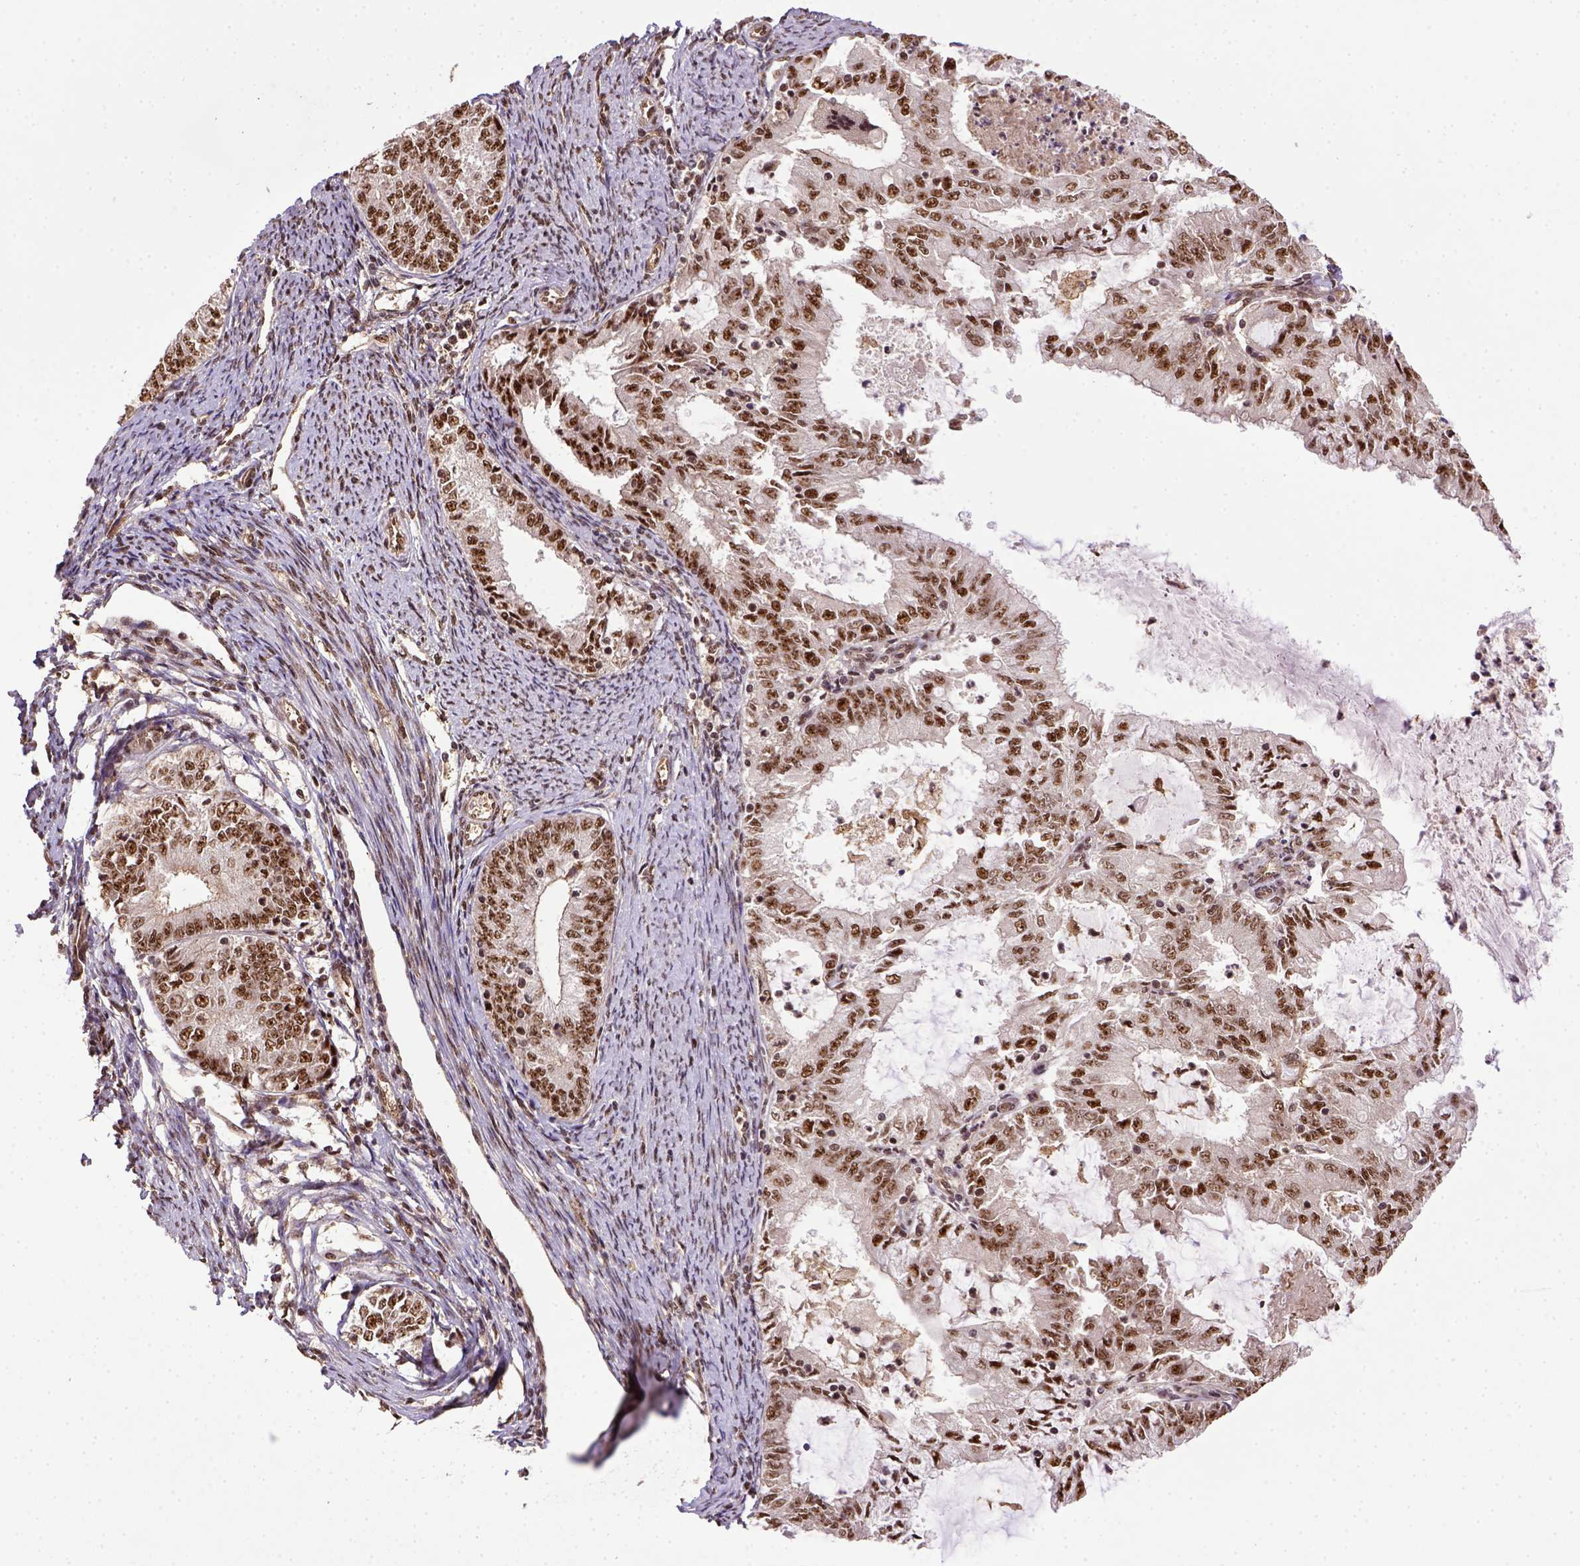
{"staining": {"intensity": "moderate", "quantity": ">75%", "location": "nuclear"}, "tissue": "endometrial cancer", "cell_type": "Tumor cells", "image_type": "cancer", "snomed": [{"axis": "morphology", "description": "Adenocarcinoma, NOS"}, {"axis": "topography", "description": "Endometrium"}], "caption": "Immunohistochemistry photomicrograph of neoplastic tissue: endometrial cancer (adenocarcinoma) stained using immunohistochemistry (IHC) demonstrates medium levels of moderate protein expression localized specifically in the nuclear of tumor cells, appearing as a nuclear brown color.", "gene": "PPIG", "patient": {"sex": "female", "age": 57}}